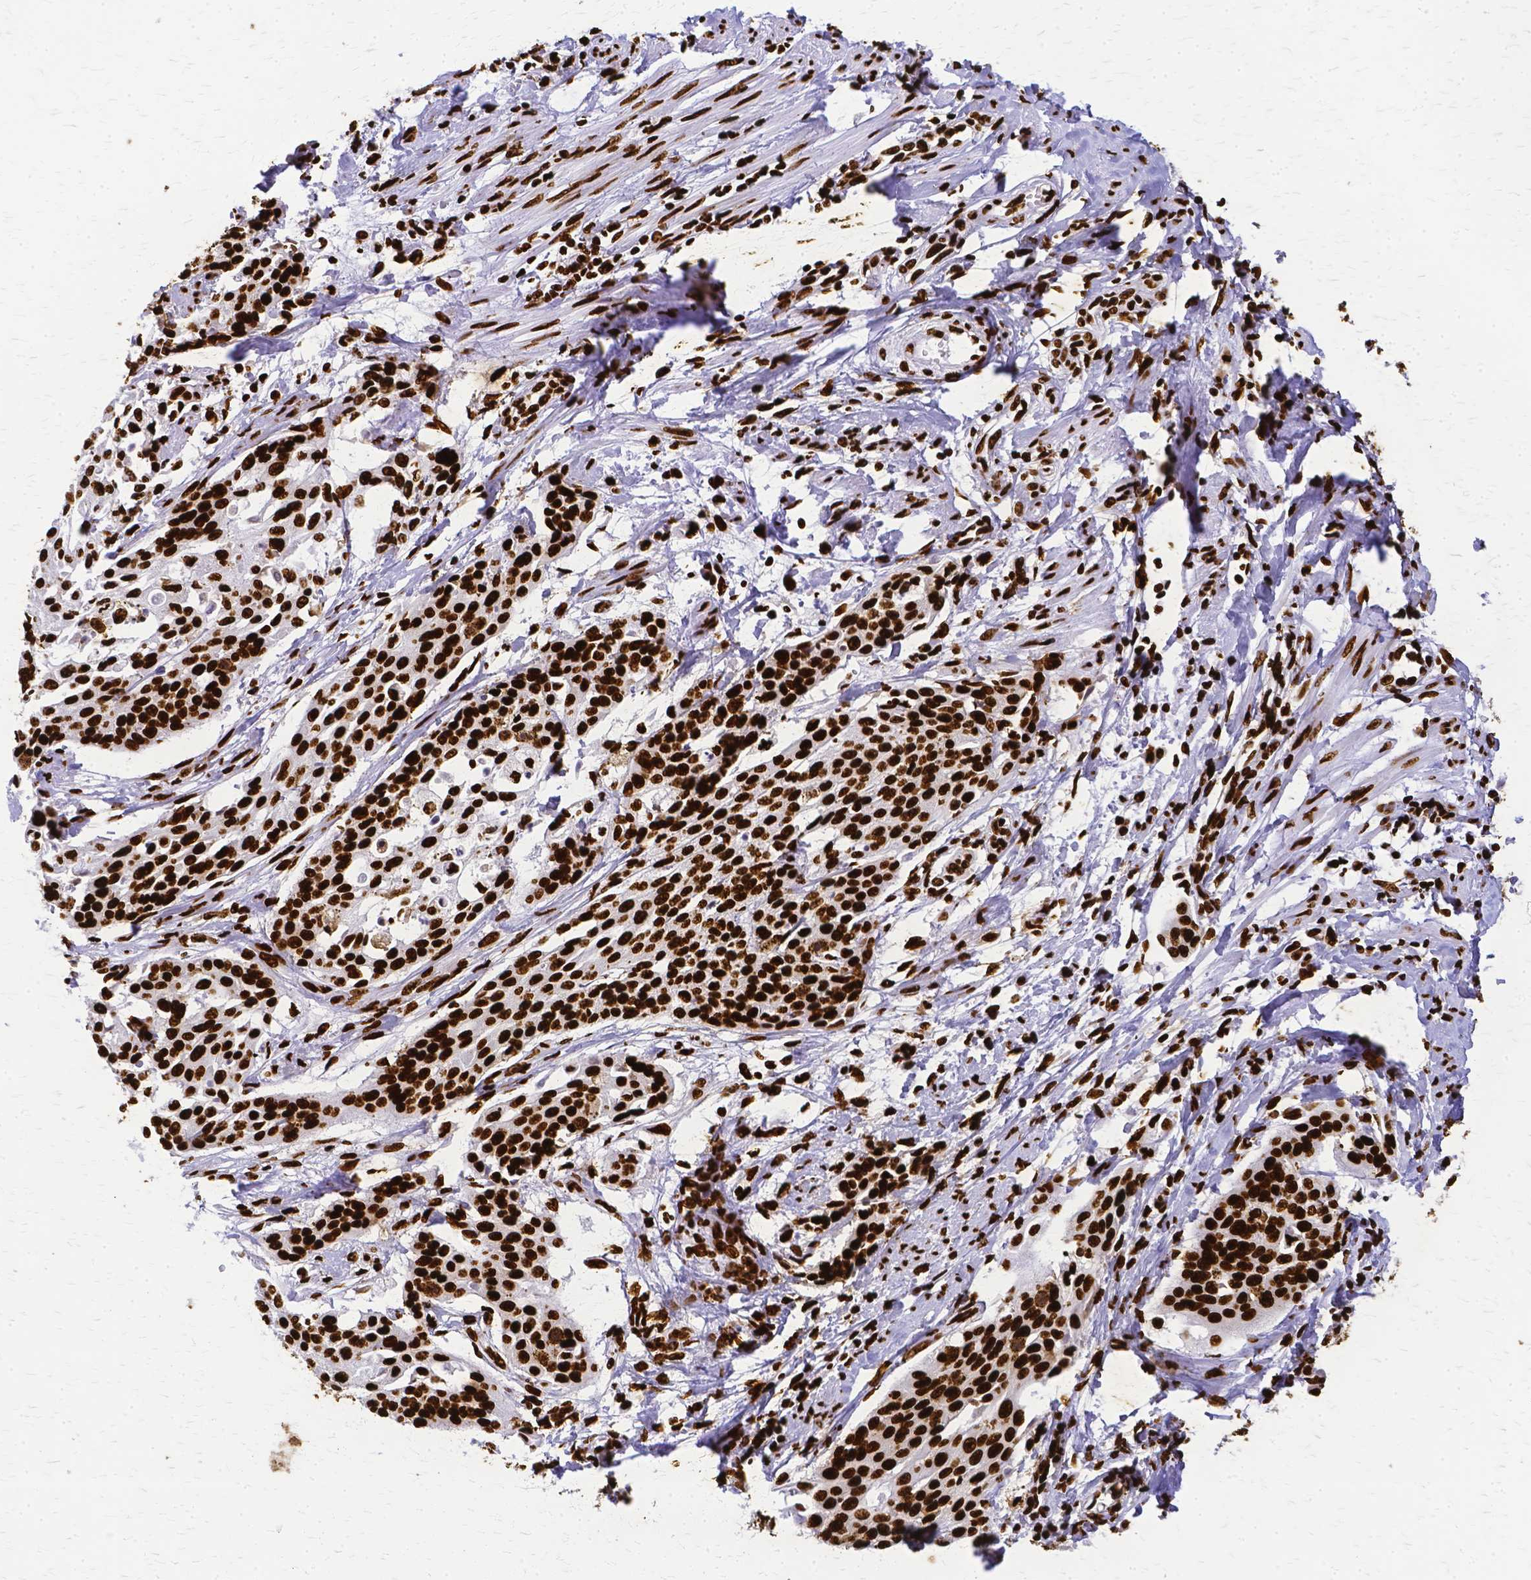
{"staining": {"intensity": "strong", "quantity": ">75%", "location": "nuclear"}, "tissue": "cervical cancer", "cell_type": "Tumor cells", "image_type": "cancer", "snomed": [{"axis": "morphology", "description": "Squamous cell carcinoma, NOS"}, {"axis": "topography", "description": "Cervix"}], "caption": "Brown immunohistochemical staining in squamous cell carcinoma (cervical) shows strong nuclear expression in approximately >75% of tumor cells.", "gene": "SFPQ", "patient": {"sex": "female", "age": 44}}